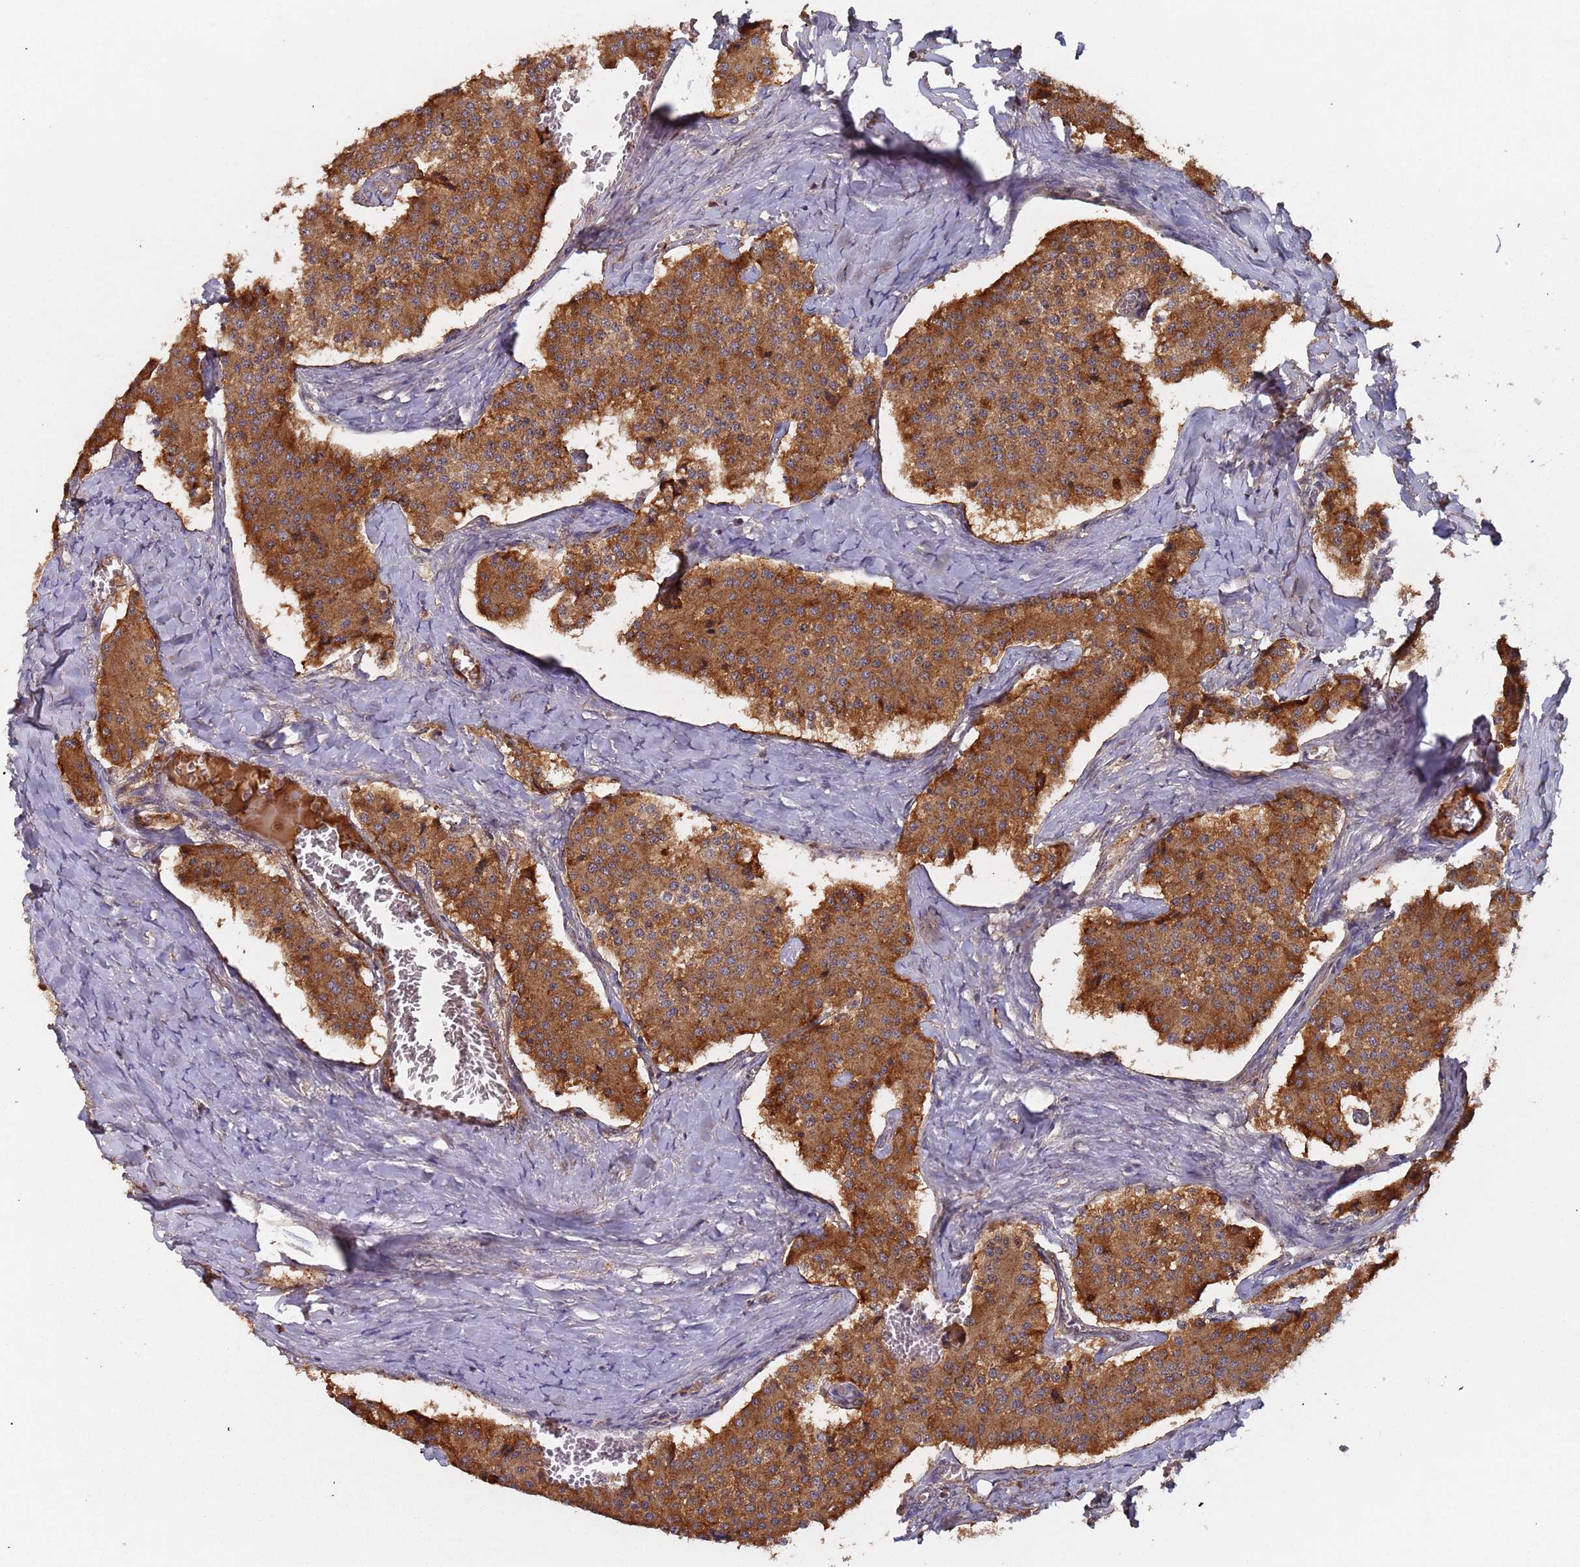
{"staining": {"intensity": "strong", "quantity": ">75%", "location": "cytoplasmic/membranous"}, "tissue": "carcinoid", "cell_type": "Tumor cells", "image_type": "cancer", "snomed": [{"axis": "morphology", "description": "Carcinoid, malignant, NOS"}, {"axis": "topography", "description": "Colon"}], "caption": "Immunohistochemical staining of human carcinoid reveals high levels of strong cytoplasmic/membranous protein expression in about >75% of tumor cells. (IHC, brightfield microscopy, high magnification).", "gene": "KANSL1L", "patient": {"sex": "female", "age": 52}}